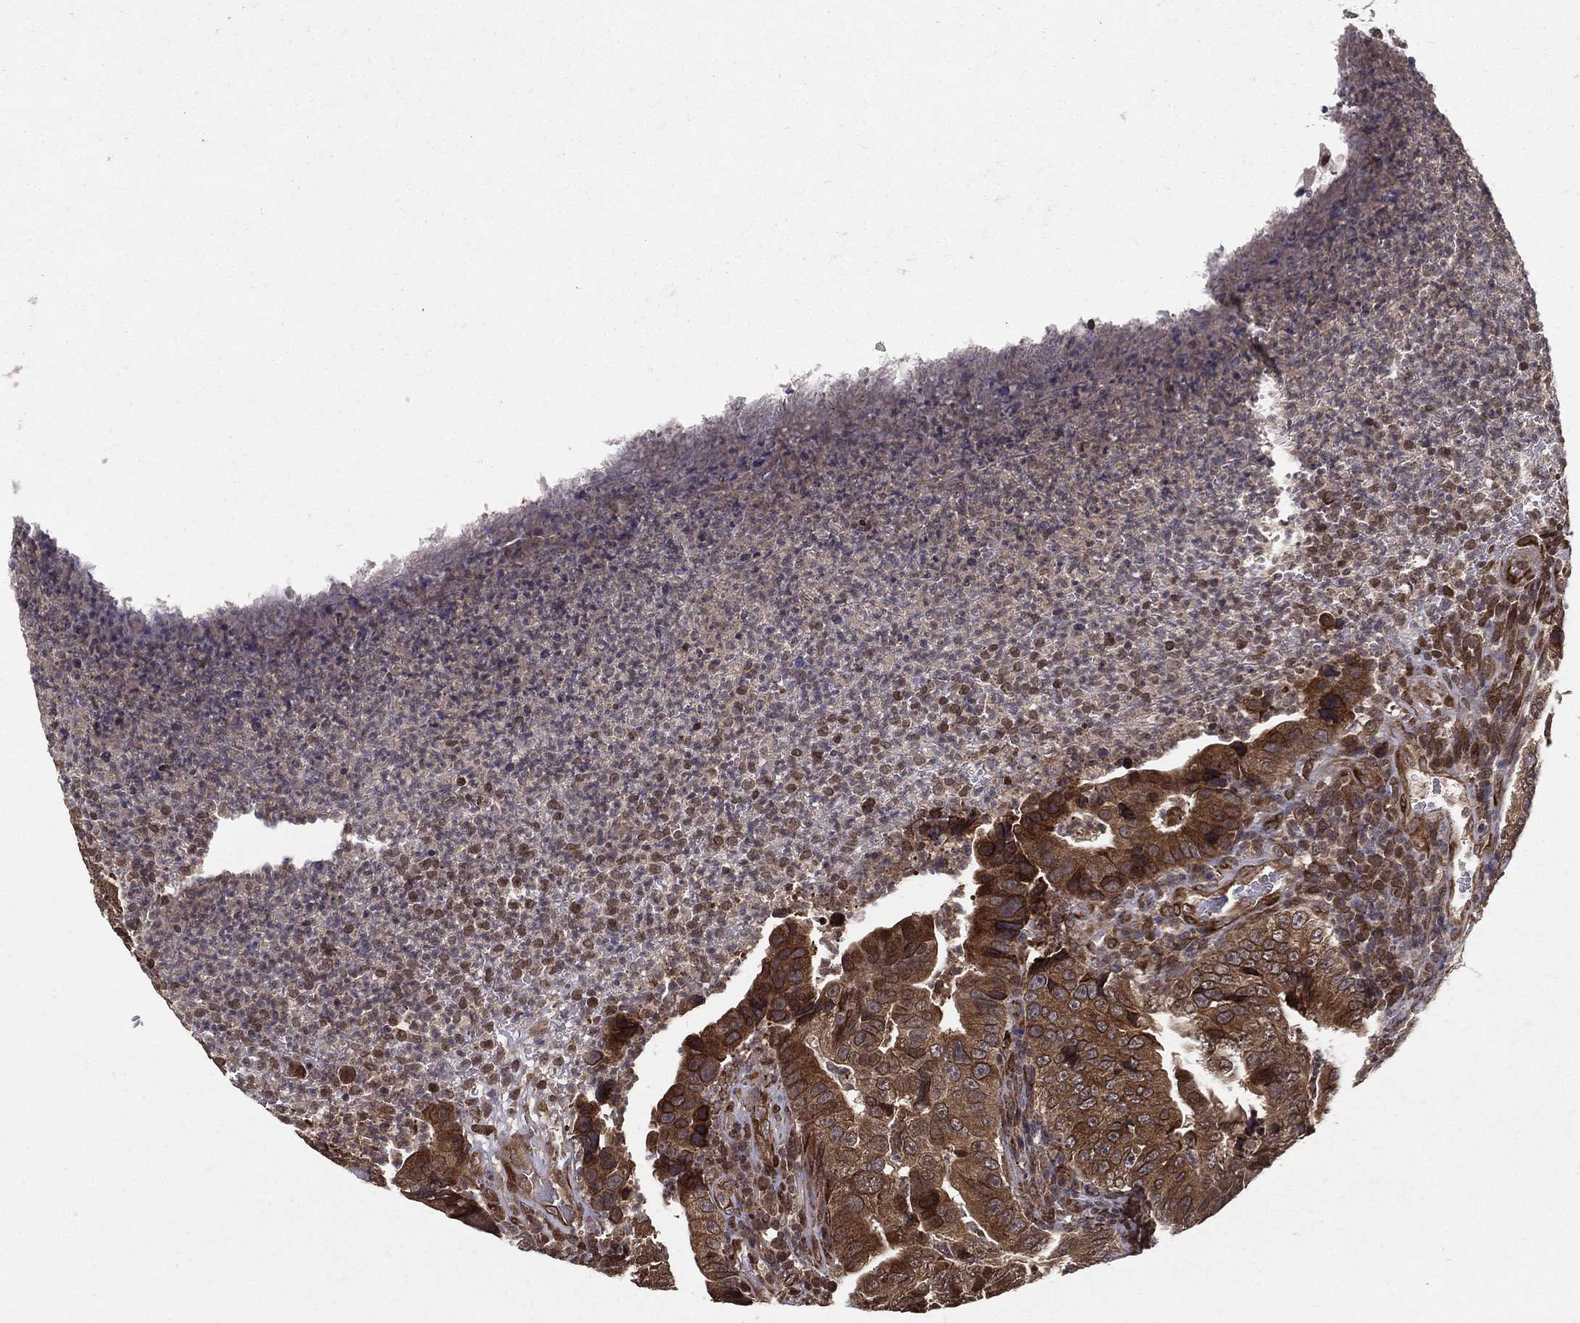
{"staining": {"intensity": "moderate", "quantity": ">75%", "location": "cytoplasmic/membranous"}, "tissue": "colorectal cancer", "cell_type": "Tumor cells", "image_type": "cancer", "snomed": [{"axis": "morphology", "description": "Adenocarcinoma, NOS"}, {"axis": "topography", "description": "Colon"}], "caption": "Colorectal adenocarcinoma stained with a brown dye demonstrates moderate cytoplasmic/membranous positive staining in about >75% of tumor cells.", "gene": "CERS2", "patient": {"sex": "female", "age": 72}}